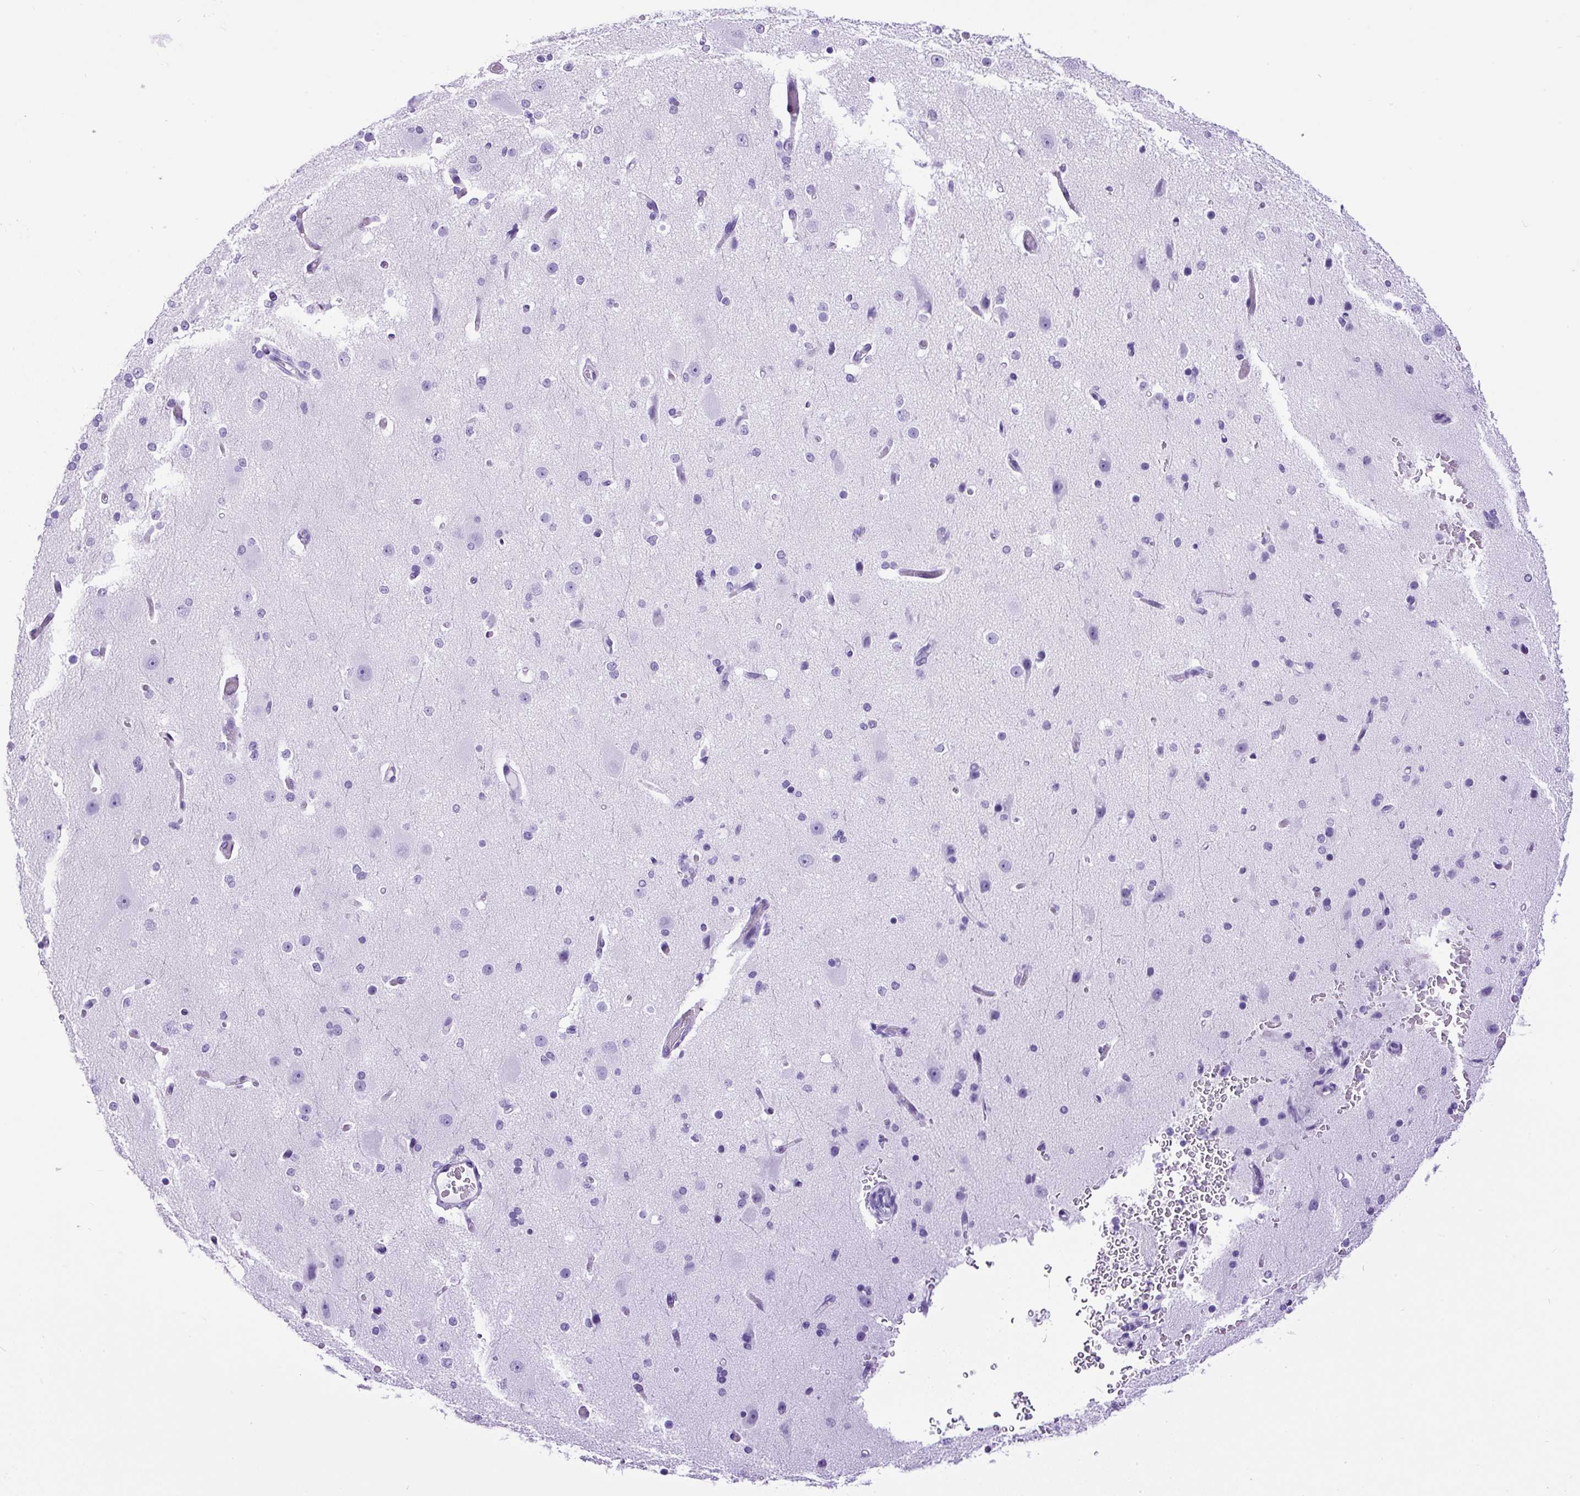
{"staining": {"intensity": "negative", "quantity": "none", "location": "none"}, "tissue": "cerebral cortex", "cell_type": "Endothelial cells", "image_type": "normal", "snomed": [{"axis": "morphology", "description": "Normal tissue, NOS"}, {"axis": "morphology", "description": "Inflammation, NOS"}, {"axis": "topography", "description": "Cerebral cortex"}], "caption": "A photomicrograph of cerebral cortex stained for a protein reveals no brown staining in endothelial cells. (DAB immunohistochemistry (IHC), high magnification).", "gene": "CEL", "patient": {"sex": "male", "age": 6}}